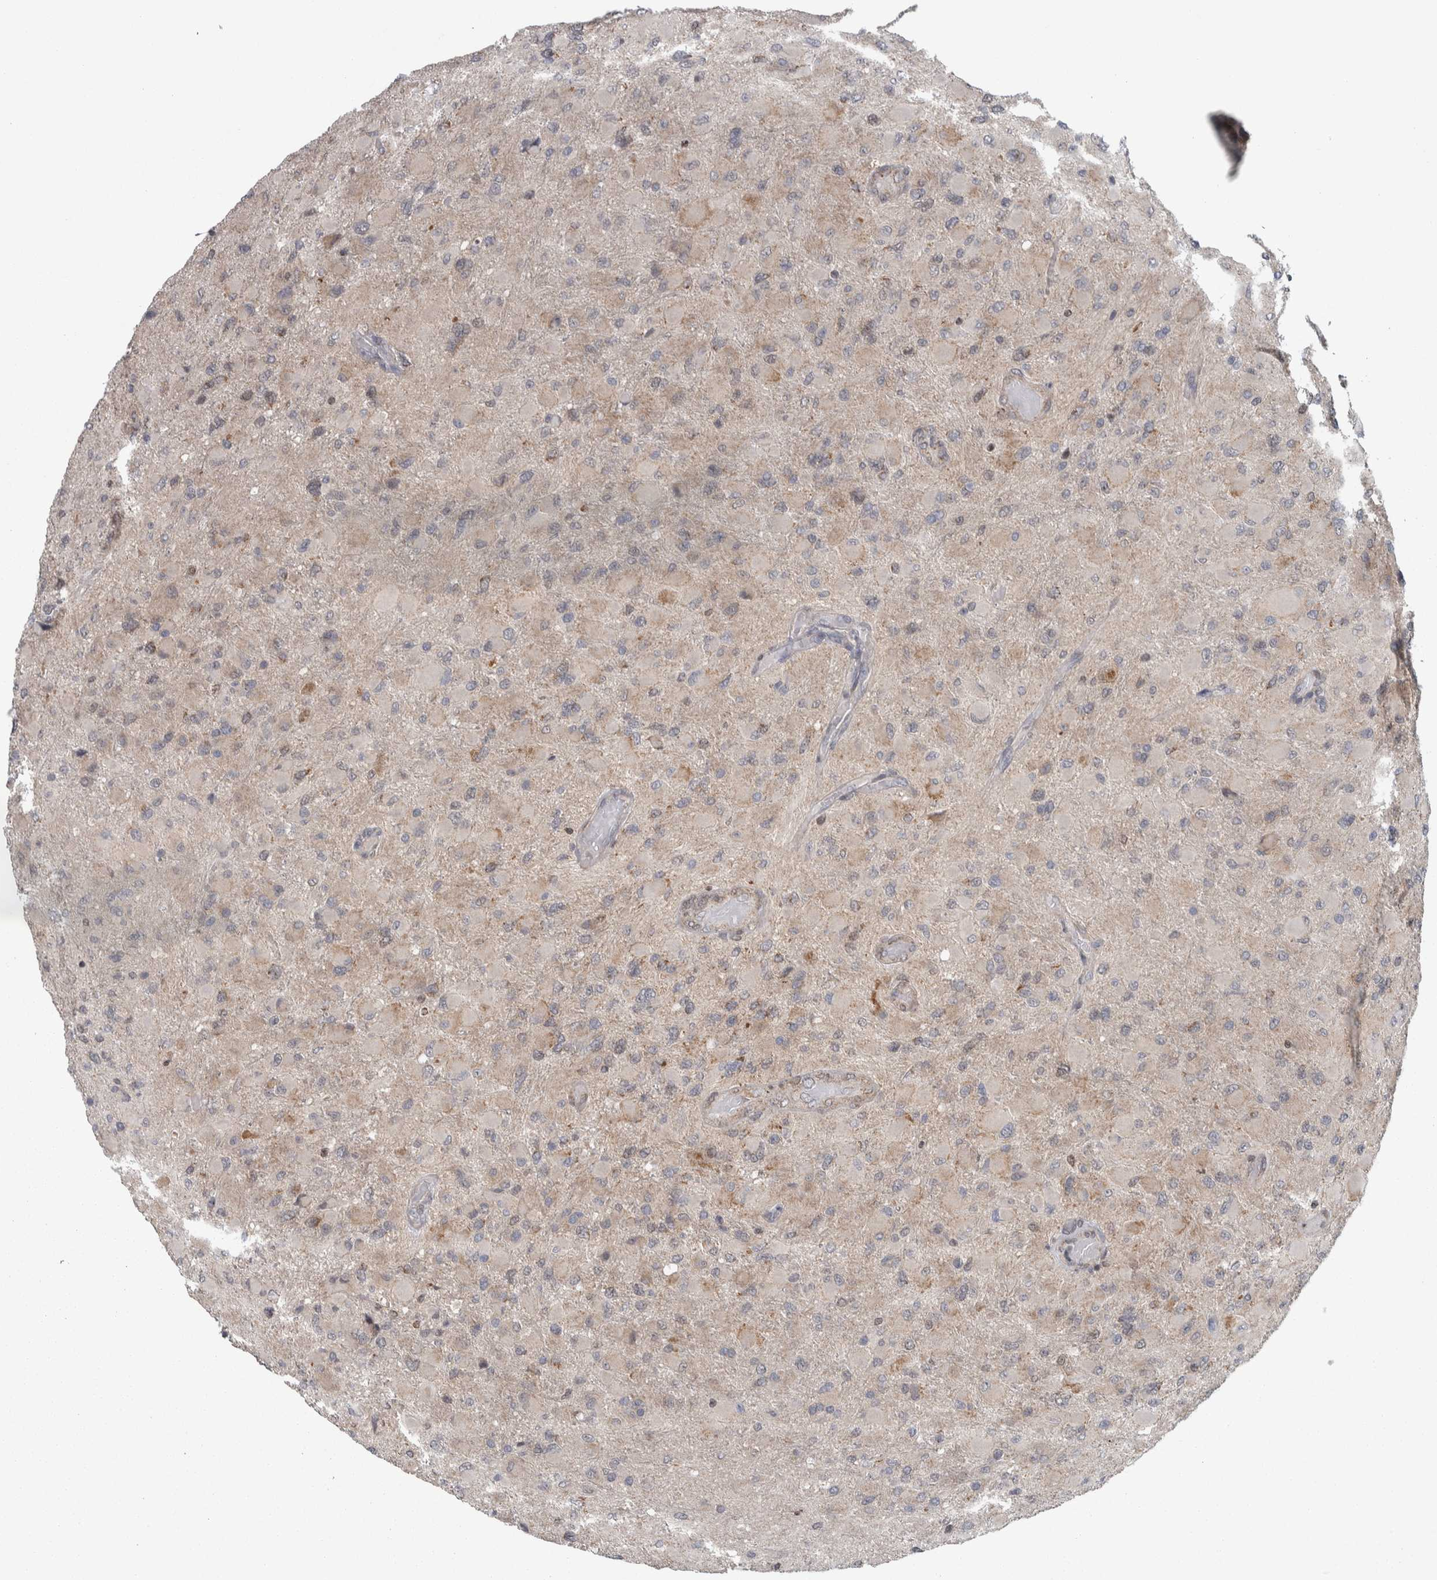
{"staining": {"intensity": "weak", "quantity": "25%-75%", "location": "cytoplasmic/membranous"}, "tissue": "glioma", "cell_type": "Tumor cells", "image_type": "cancer", "snomed": [{"axis": "morphology", "description": "Glioma, malignant, High grade"}, {"axis": "topography", "description": "Cerebral cortex"}], "caption": "Protein staining reveals weak cytoplasmic/membranous expression in approximately 25%-75% of tumor cells in high-grade glioma (malignant).", "gene": "CWC27", "patient": {"sex": "female", "age": 36}}